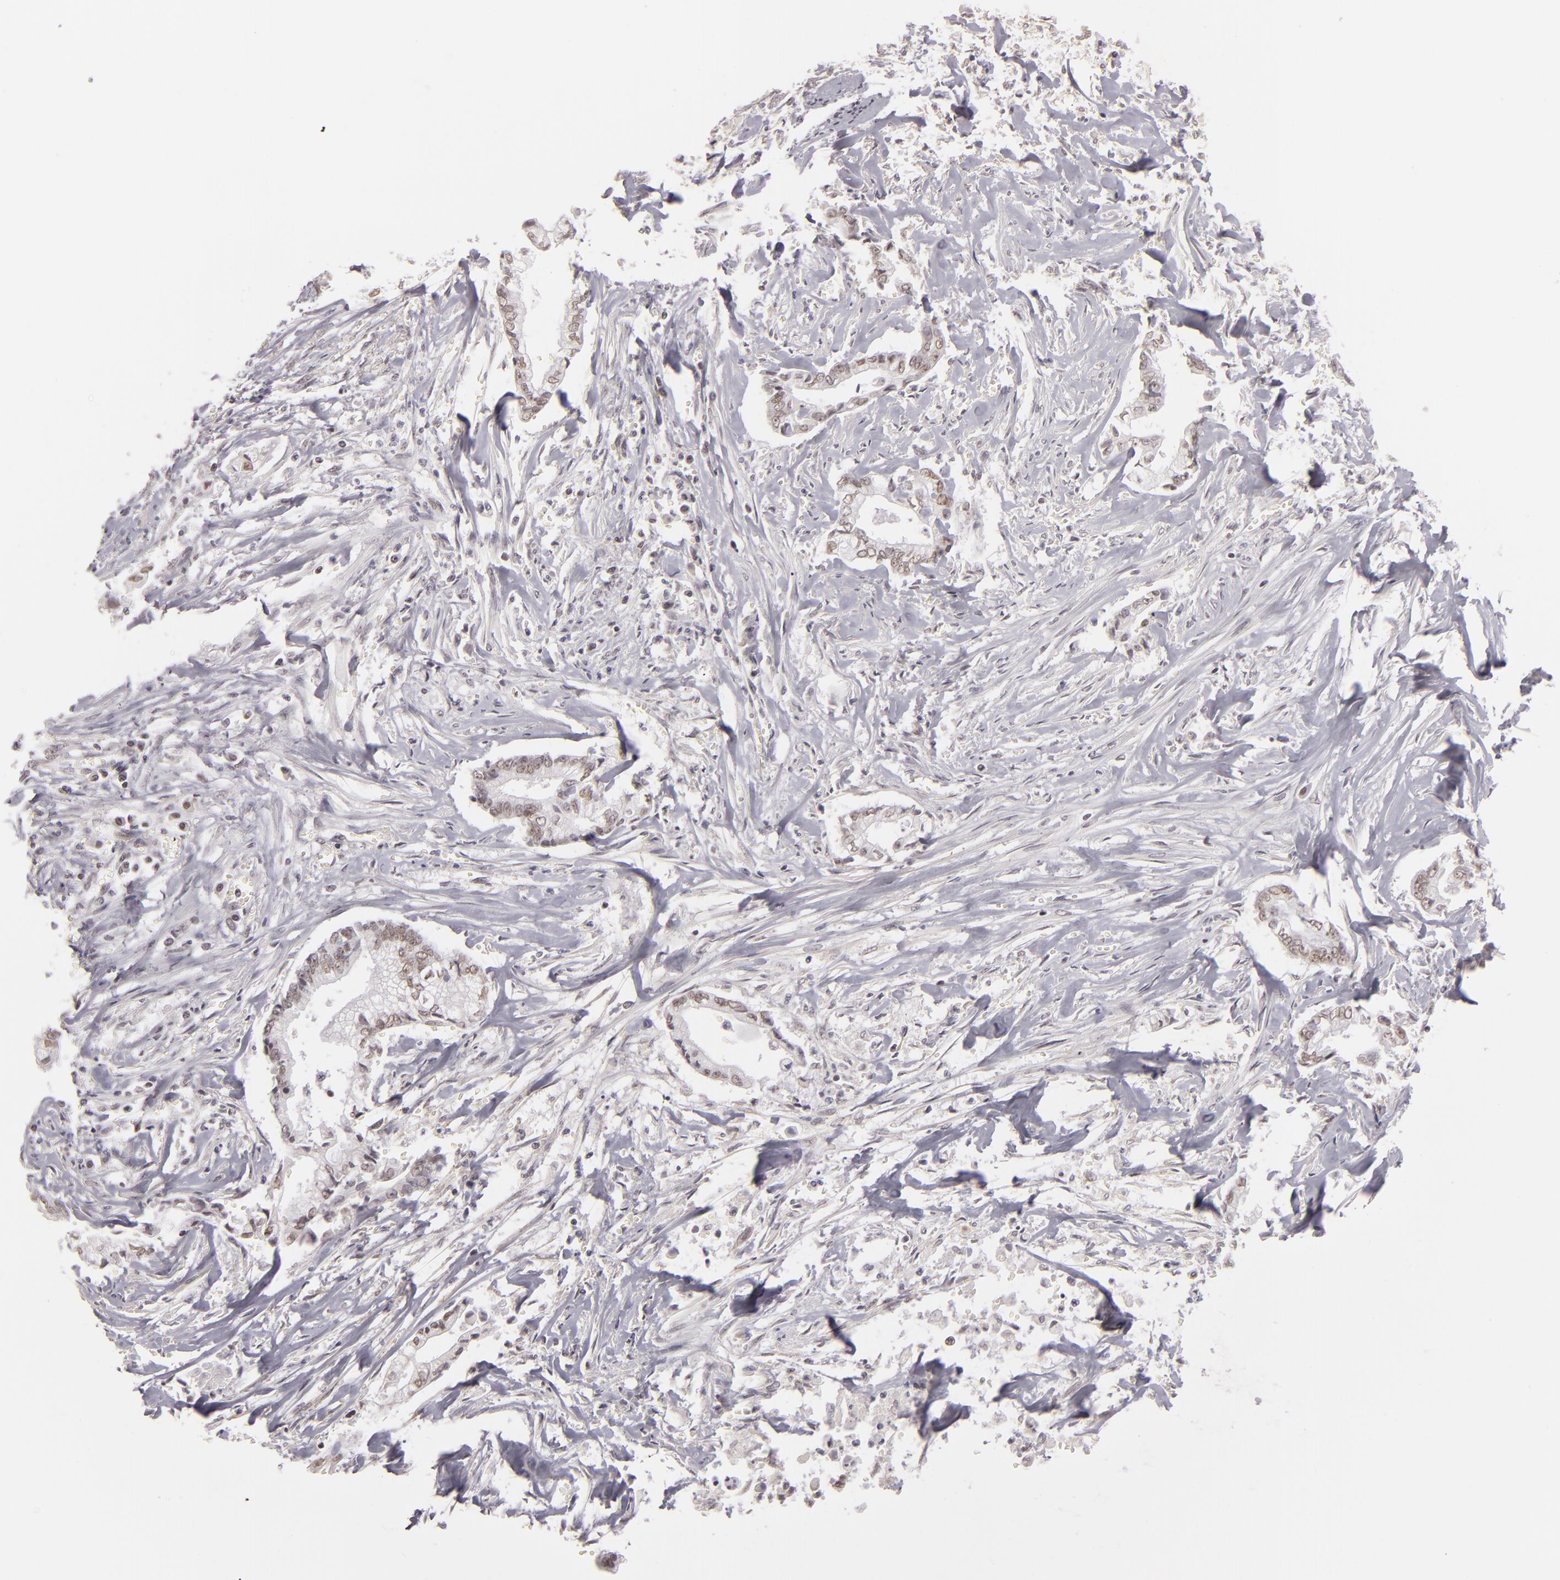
{"staining": {"intensity": "negative", "quantity": "none", "location": "none"}, "tissue": "liver cancer", "cell_type": "Tumor cells", "image_type": "cancer", "snomed": [{"axis": "morphology", "description": "Cholangiocarcinoma"}, {"axis": "topography", "description": "Liver"}], "caption": "An IHC image of liver cholangiocarcinoma is shown. There is no staining in tumor cells of liver cholangiocarcinoma.", "gene": "DAXX", "patient": {"sex": "male", "age": 57}}